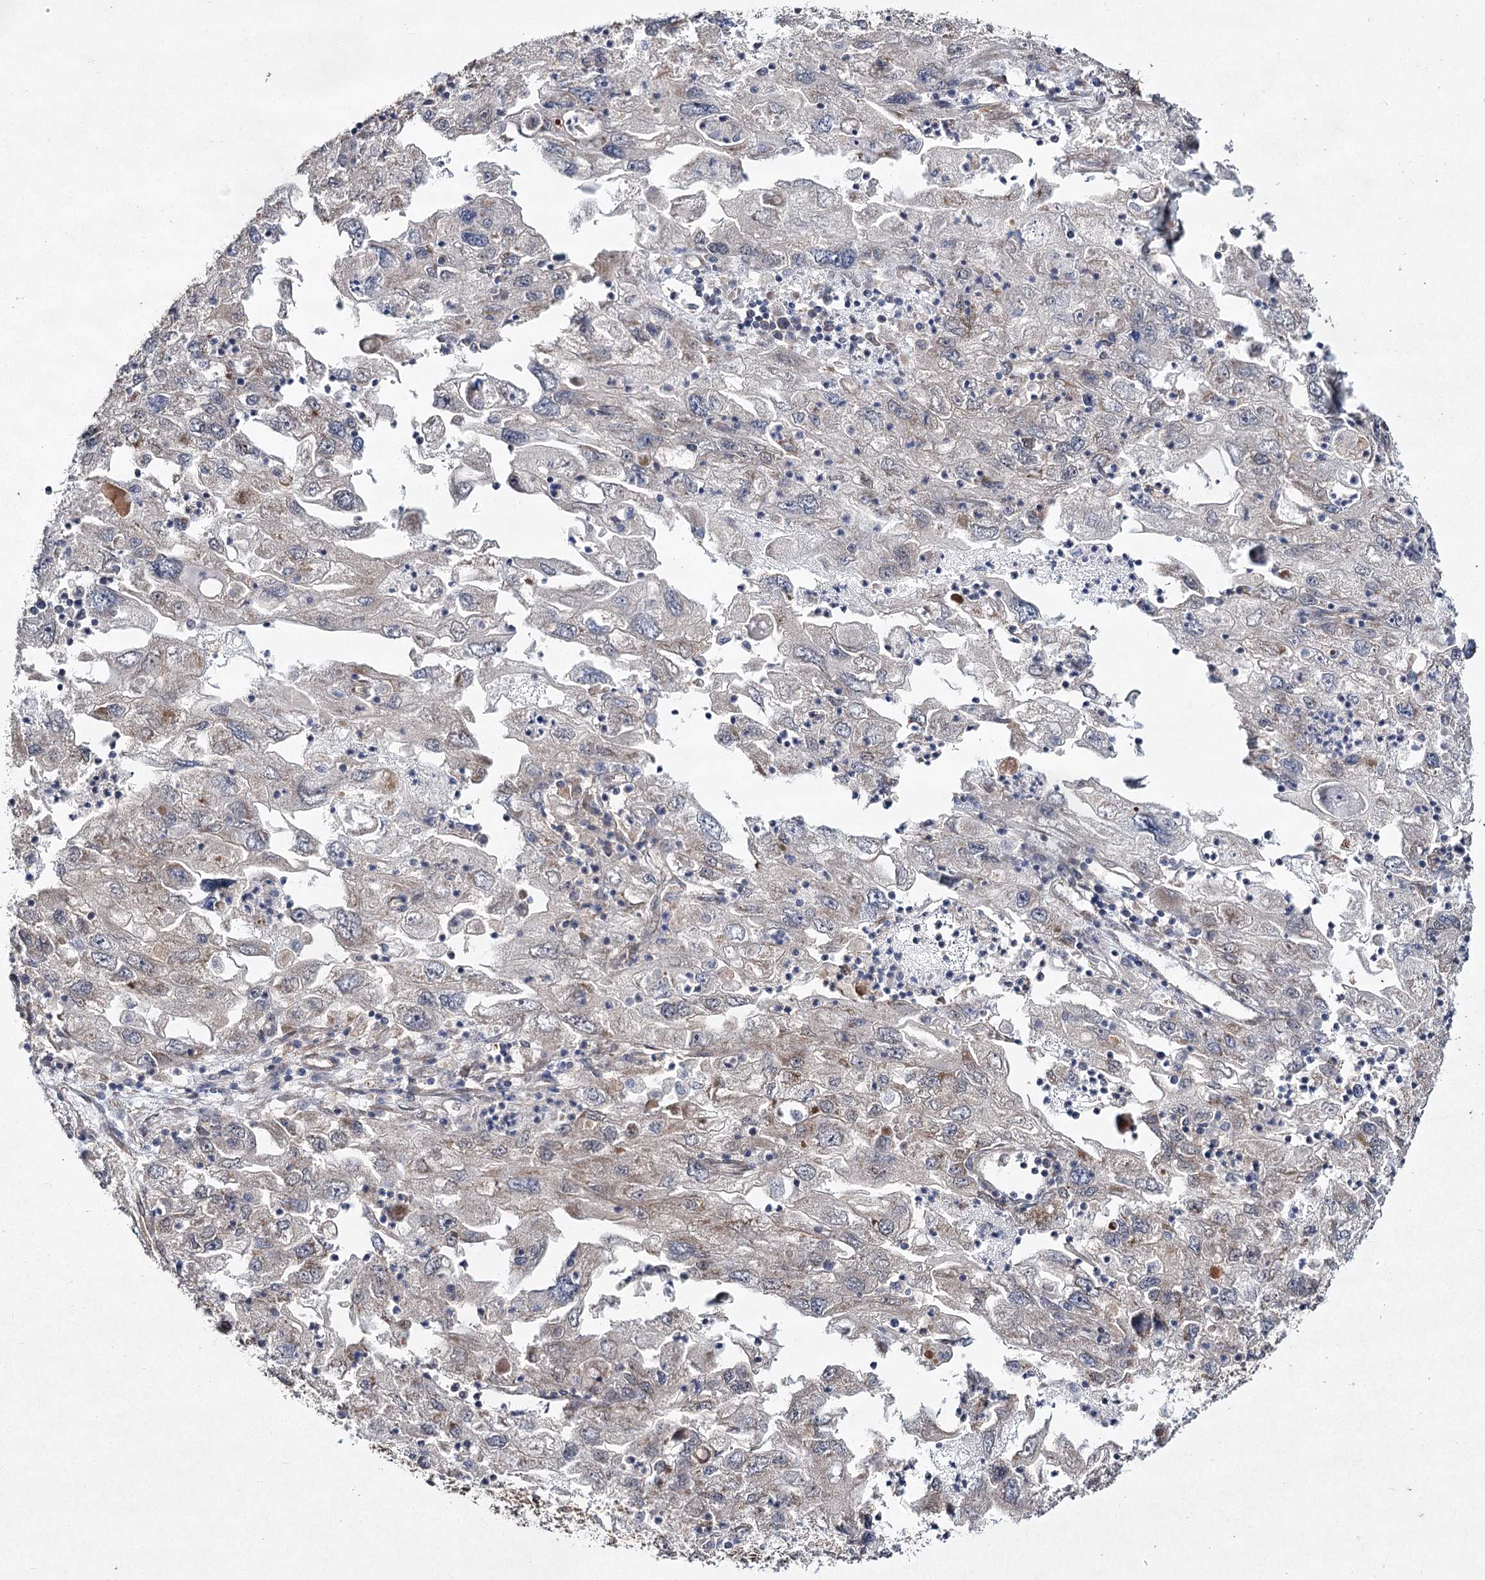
{"staining": {"intensity": "weak", "quantity": "<25%", "location": "cytoplasmic/membranous"}, "tissue": "endometrial cancer", "cell_type": "Tumor cells", "image_type": "cancer", "snomed": [{"axis": "morphology", "description": "Adenocarcinoma, NOS"}, {"axis": "topography", "description": "Endometrium"}], "caption": "Image shows no protein positivity in tumor cells of endometrial cancer tissue.", "gene": "TRNT1", "patient": {"sex": "female", "age": 49}}